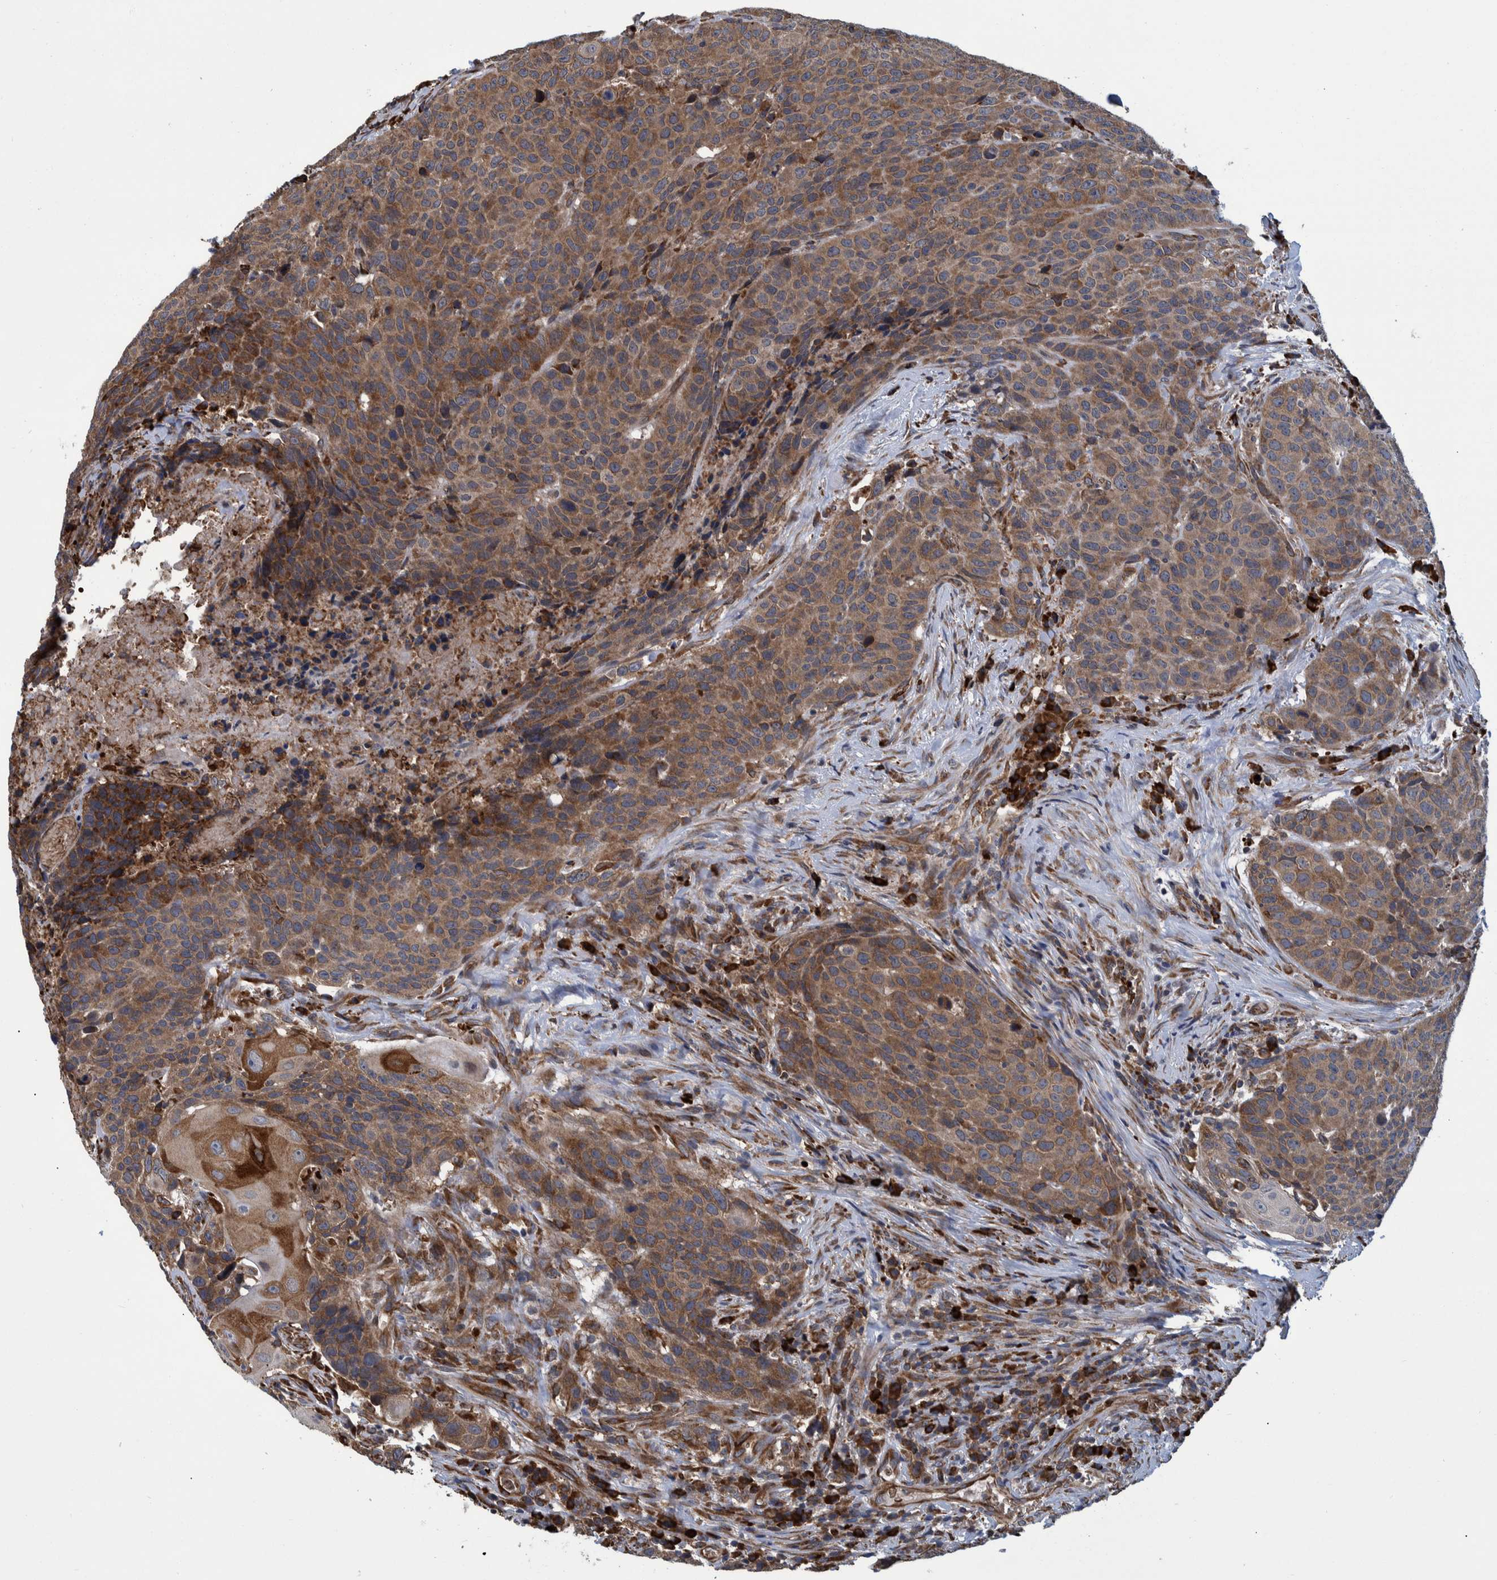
{"staining": {"intensity": "moderate", "quantity": ">75%", "location": "cytoplasmic/membranous"}, "tissue": "head and neck cancer", "cell_type": "Tumor cells", "image_type": "cancer", "snomed": [{"axis": "morphology", "description": "Squamous cell carcinoma, NOS"}, {"axis": "topography", "description": "Head-Neck"}], "caption": "An image showing moderate cytoplasmic/membranous staining in approximately >75% of tumor cells in head and neck cancer, as visualized by brown immunohistochemical staining.", "gene": "SPAG5", "patient": {"sex": "male", "age": 66}}